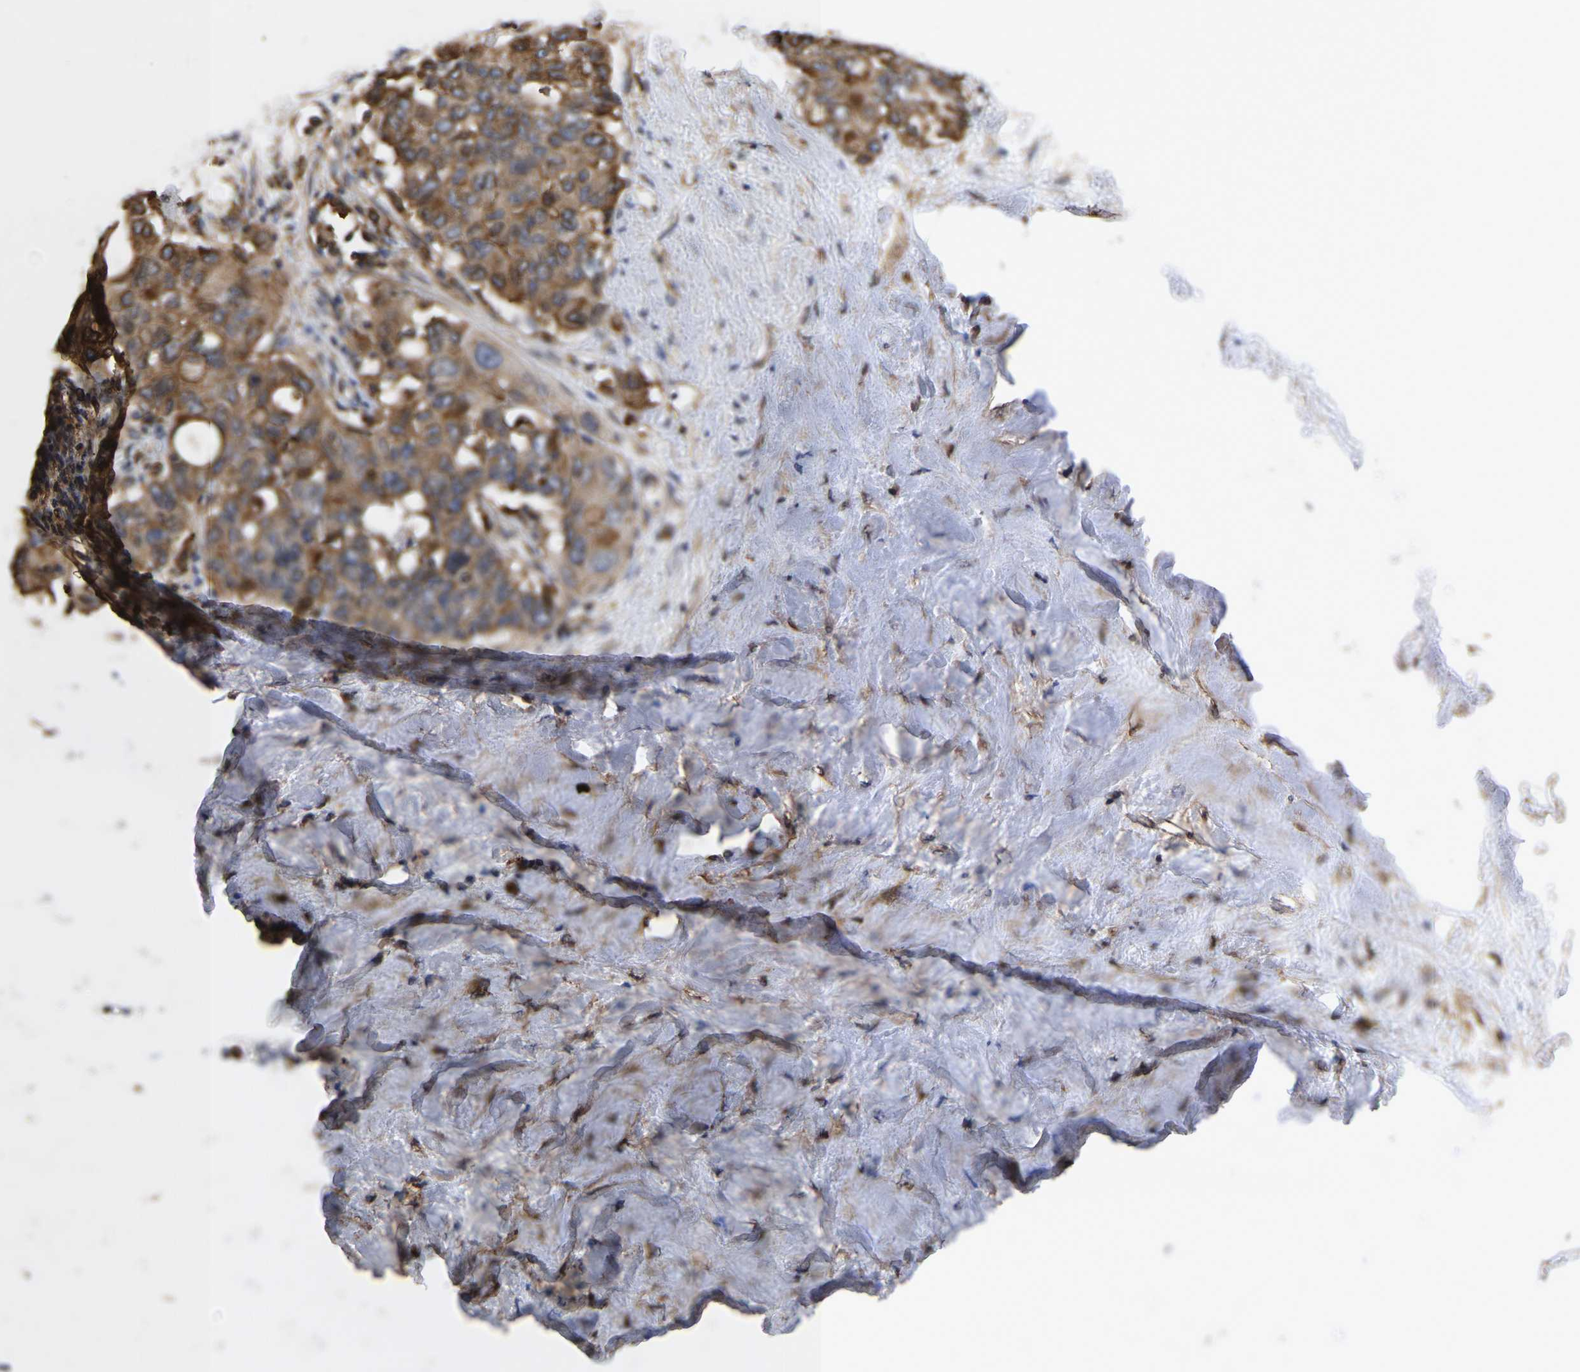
{"staining": {"intensity": "moderate", "quantity": ">75%", "location": "cytoplasmic/membranous"}, "tissue": "pancreatic cancer", "cell_type": "Tumor cells", "image_type": "cancer", "snomed": [{"axis": "morphology", "description": "Adenocarcinoma, NOS"}, {"axis": "topography", "description": "Pancreas"}], "caption": "Protein expression analysis of pancreatic cancer (adenocarcinoma) displays moderate cytoplasmic/membranous expression in approximately >75% of tumor cells. The staining was performed using DAB, with brown indicating positive protein expression. Nuclei are stained blue with hematoxylin.", "gene": "LIF", "patient": {"sex": "female", "age": 56}}